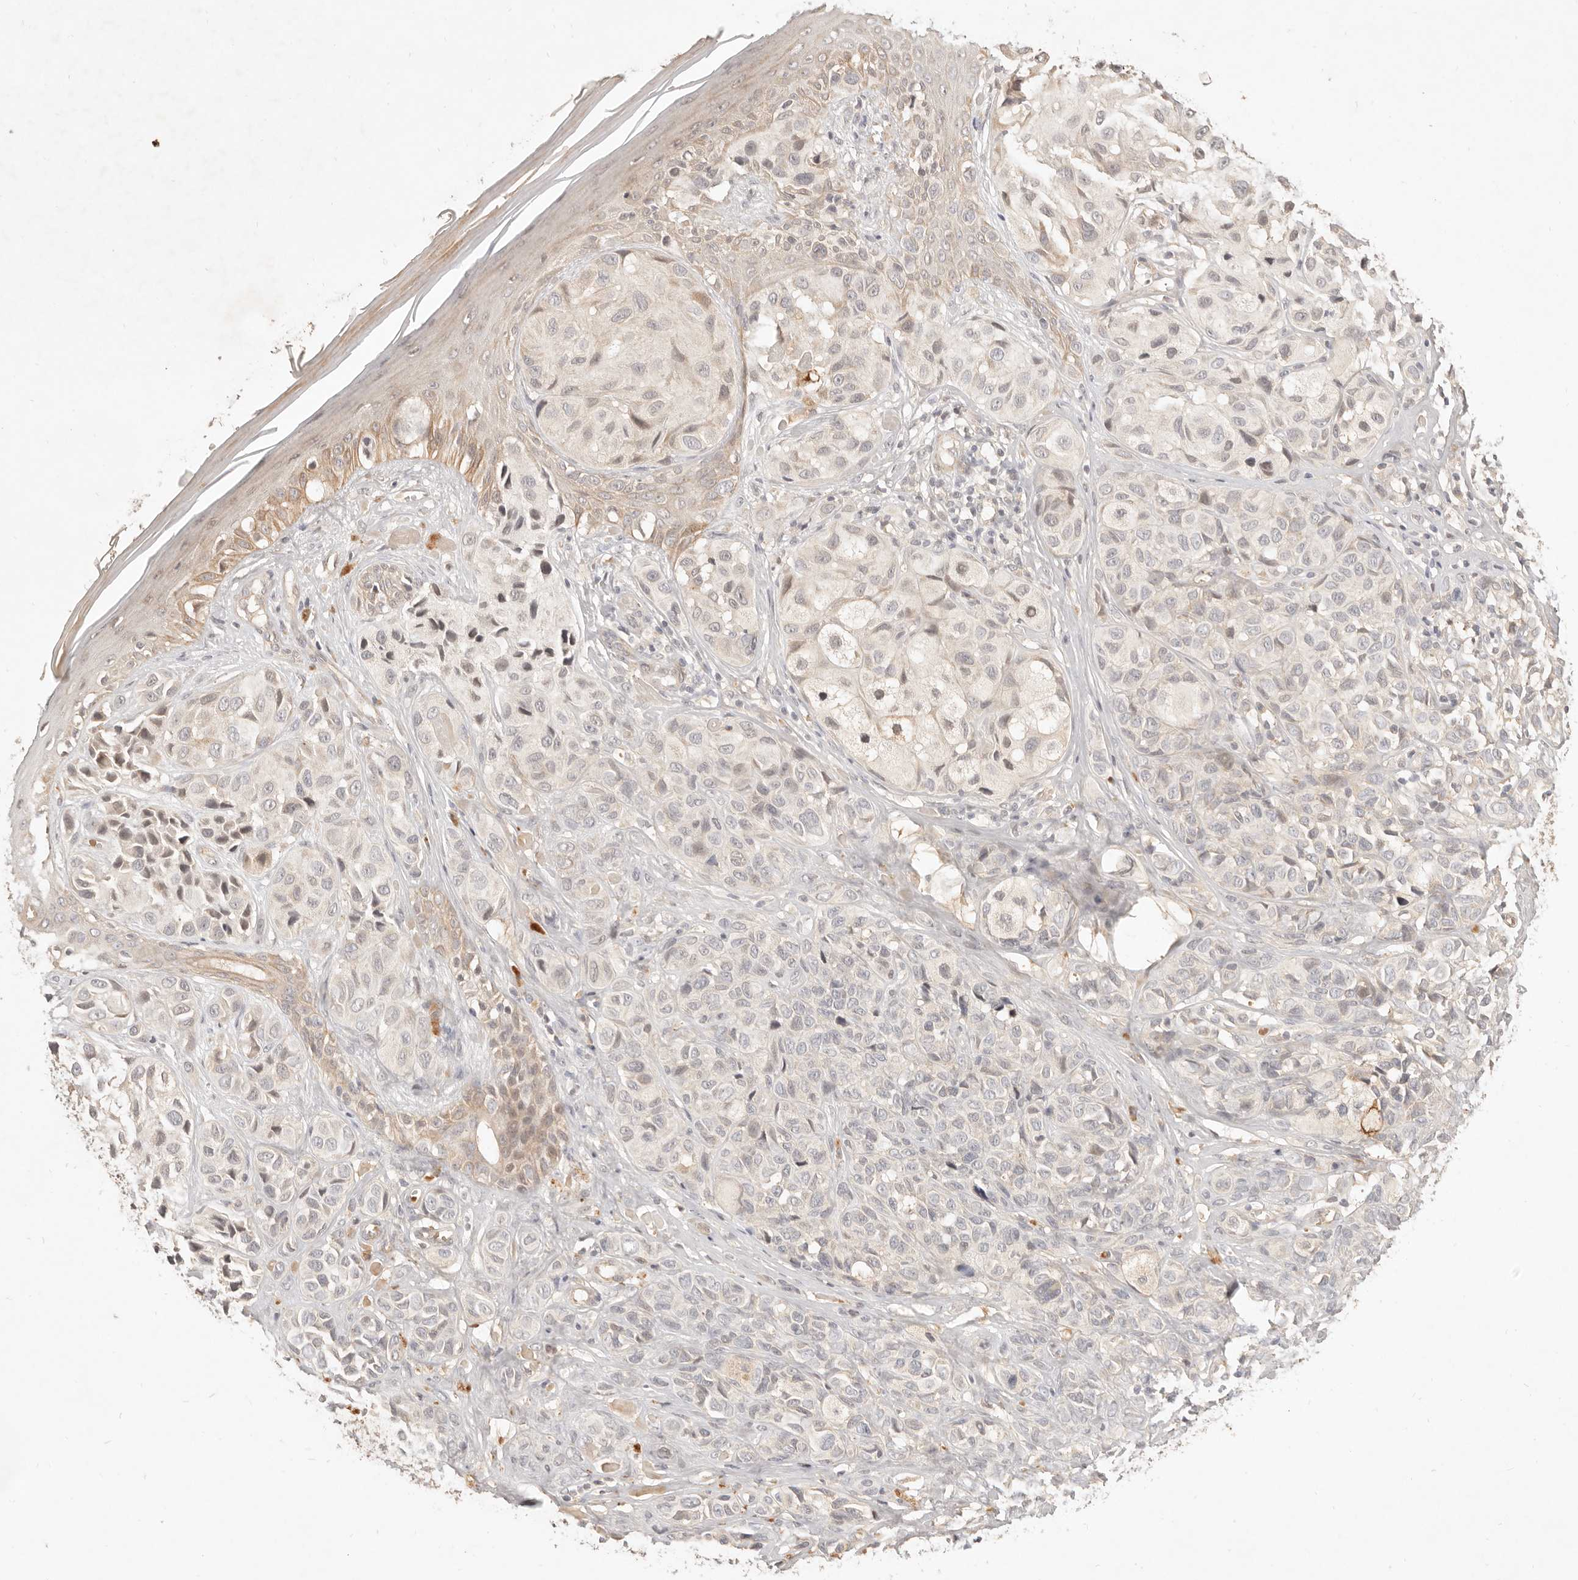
{"staining": {"intensity": "weak", "quantity": "<25%", "location": "cytoplasmic/membranous,nuclear"}, "tissue": "melanoma", "cell_type": "Tumor cells", "image_type": "cancer", "snomed": [{"axis": "morphology", "description": "Malignant melanoma, NOS"}, {"axis": "topography", "description": "Skin"}], "caption": "Malignant melanoma was stained to show a protein in brown. There is no significant staining in tumor cells.", "gene": "MEP1A", "patient": {"sex": "female", "age": 58}}